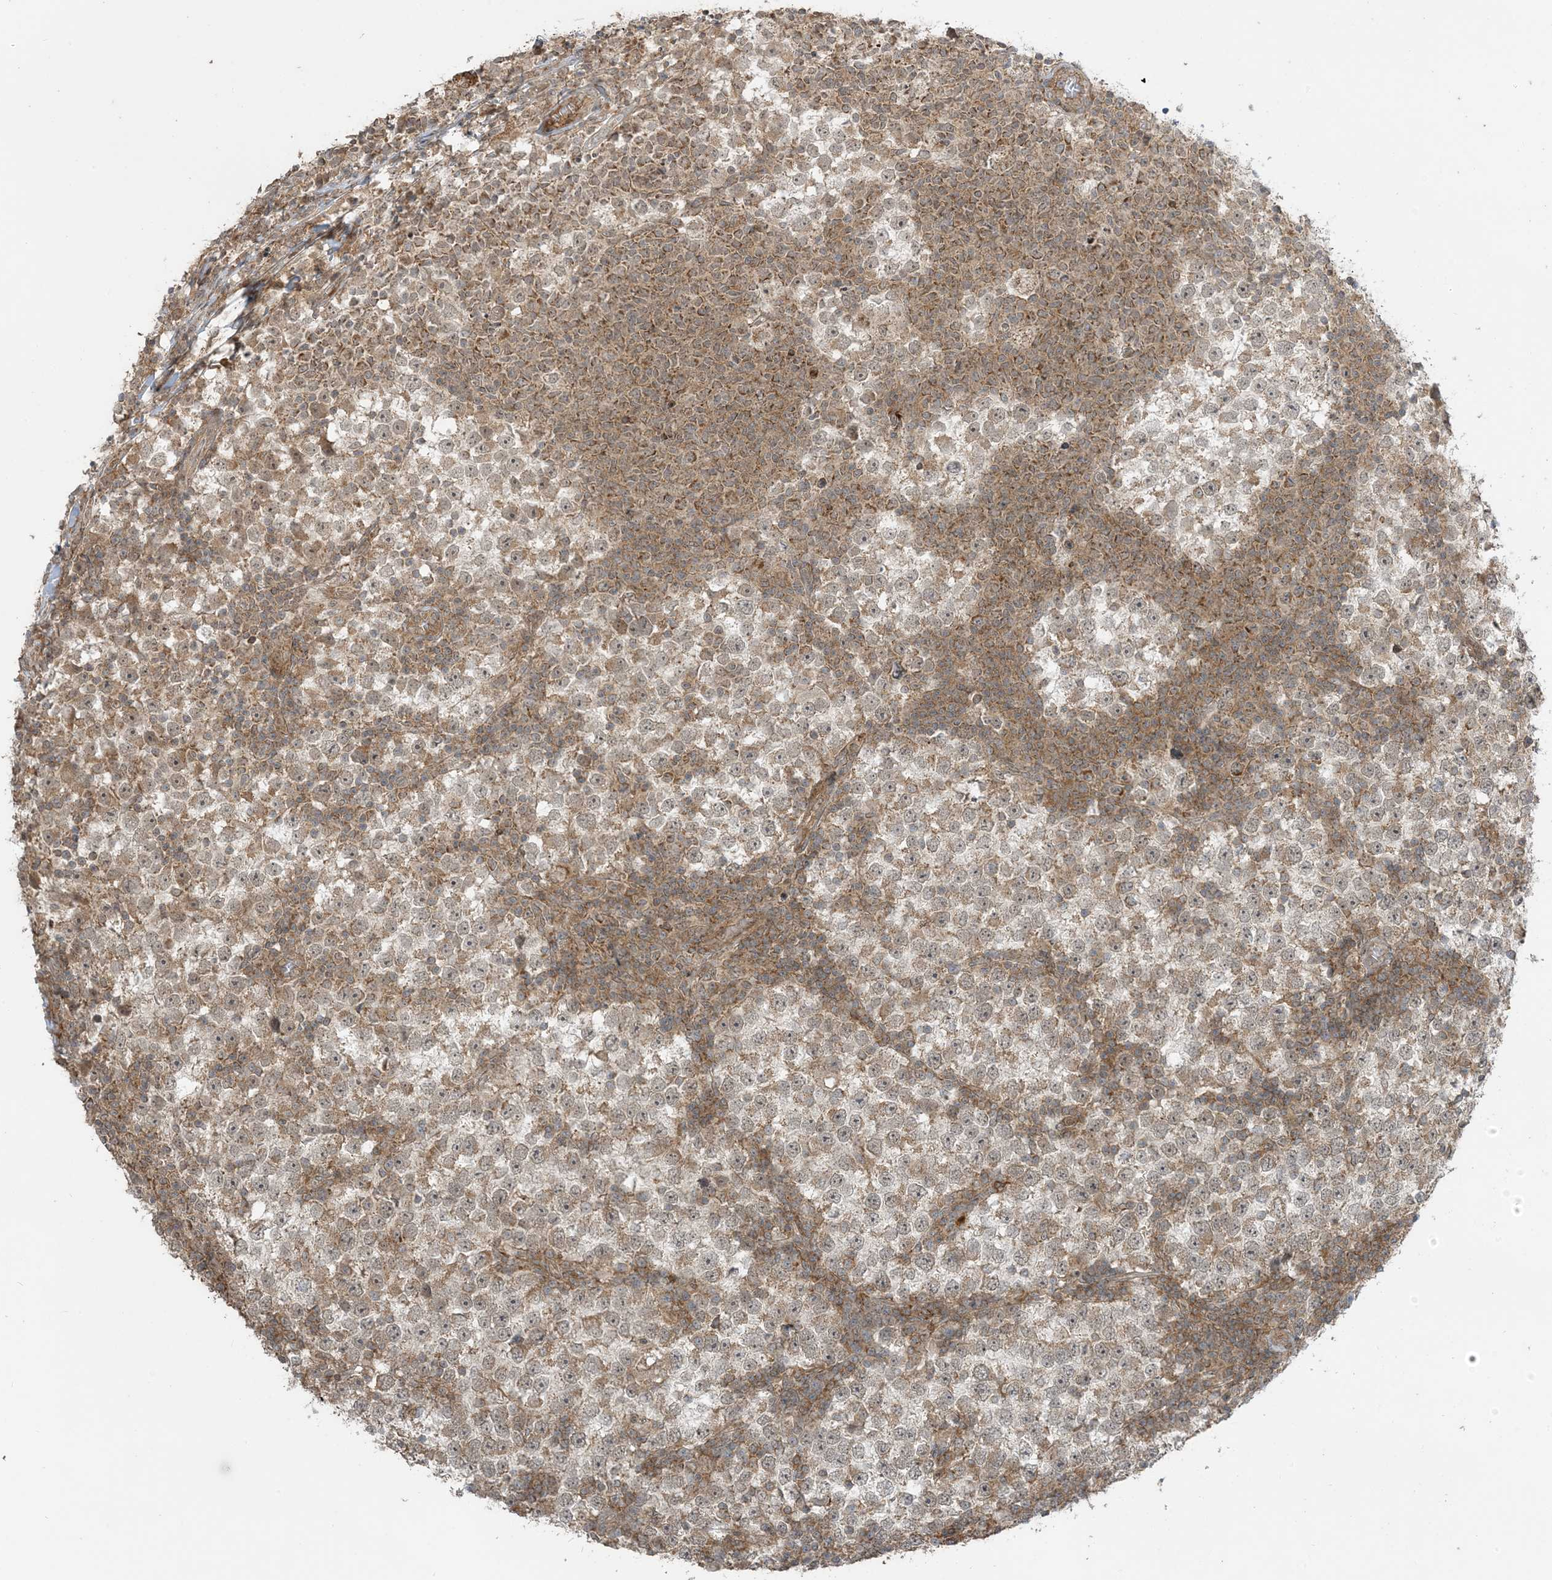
{"staining": {"intensity": "moderate", "quantity": ">75%", "location": "cytoplasmic/membranous"}, "tissue": "testis cancer", "cell_type": "Tumor cells", "image_type": "cancer", "snomed": [{"axis": "morphology", "description": "Seminoma, NOS"}, {"axis": "topography", "description": "Testis"}], "caption": "A brown stain labels moderate cytoplasmic/membranous positivity of a protein in human testis cancer tumor cells. (DAB (3,3'-diaminobenzidine) IHC with brightfield microscopy, high magnification).", "gene": "PHLDB2", "patient": {"sex": "male", "age": 65}}